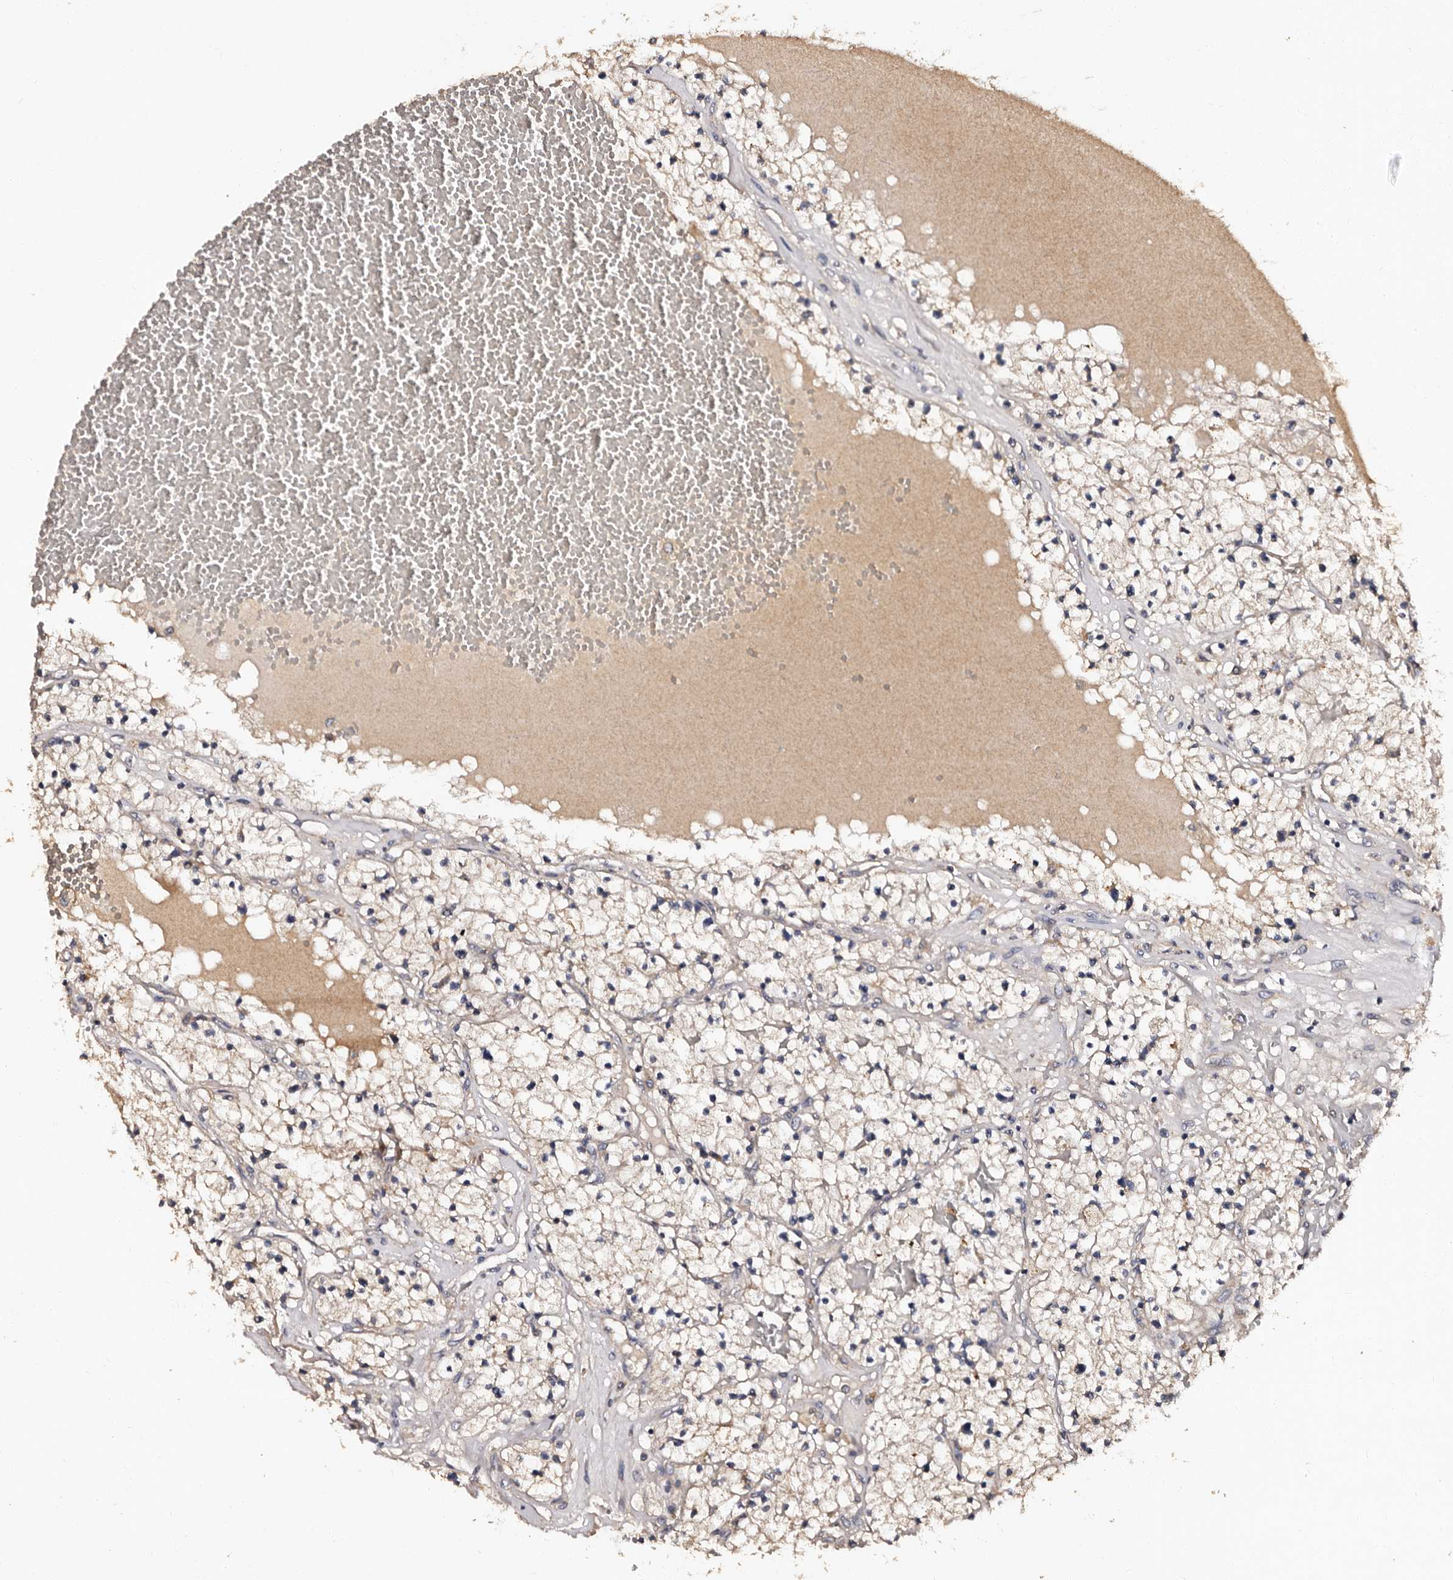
{"staining": {"intensity": "weak", "quantity": "25%-75%", "location": "cytoplasmic/membranous"}, "tissue": "renal cancer", "cell_type": "Tumor cells", "image_type": "cancer", "snomed": [{"axis": "morphology", "description": "Normal tissue, NOS"}, {"axis": "morphology", "description": "Adenocarcinoma, NOS"}, {"axis": "topography", "description": "Kidney"}], "caption": "A brown stain labels weak cytoplasmic/membranous expression of a protein in human adenocarcinoma (renal) tumor cells.", "gene": "ADCK5", "patient": {"sex": "male", "age": 68}}